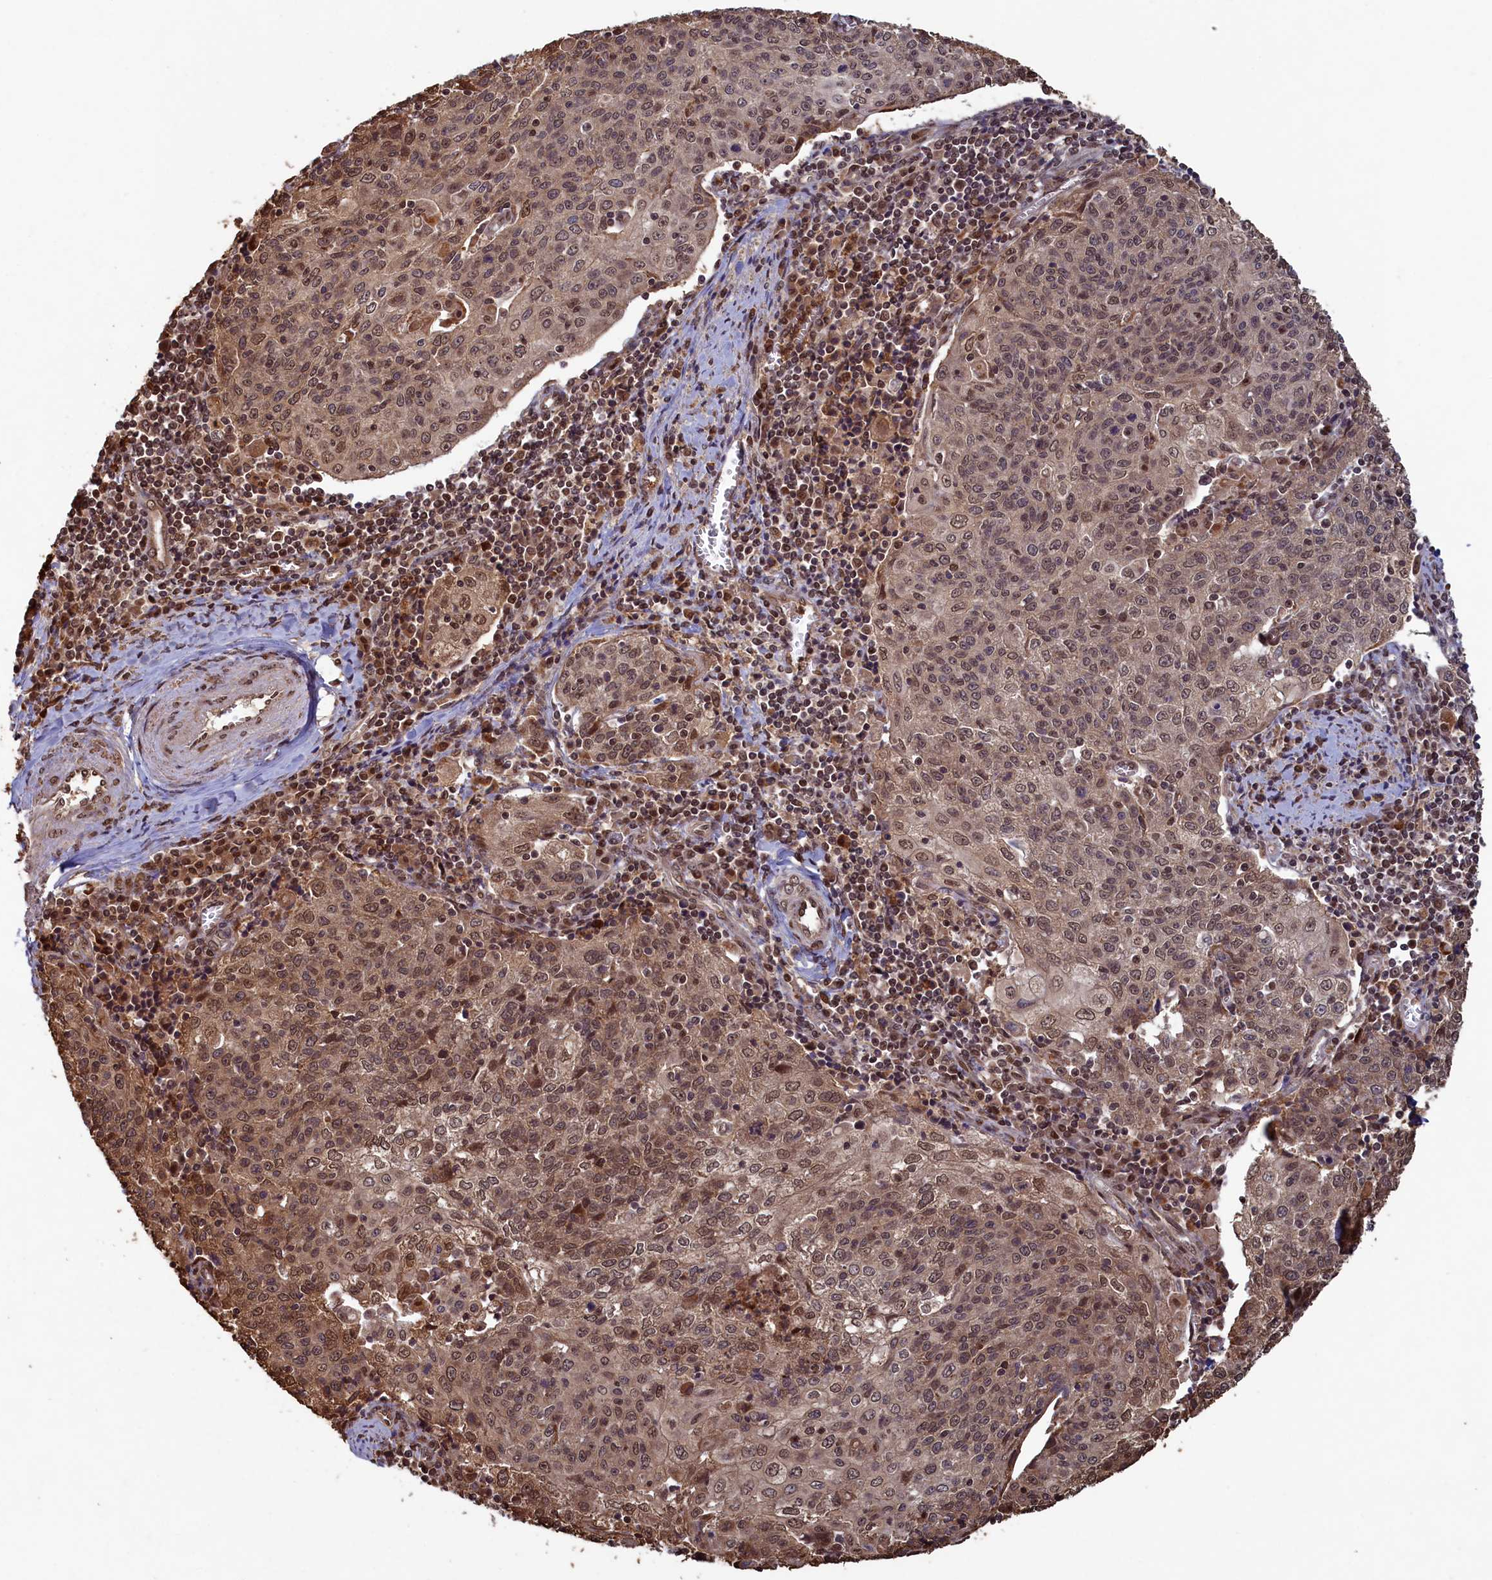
{"staining": {"intensity": "moderate", "quantity": ">75%", "location": "nuclear"}, "tissue": "cervical cancer", "cell_type": "Tumor cells", "image_type": "cancer", "snomed": [{"axis": "morphology", "description": "Squamous cell carcinoma, NOS"}, {"axis": "topography", "description": "Cervix"}], "caption": "A medium amount of moderate nuclear expression is seen in approximately >75% of tumor cells in squamous cell carcinoma (cervical) tissue. The staining was performed using DAB (3,3'-diaminobenzidine) to visualize the protein expression in brown, while the nuclei were stained in blue with hematoxylin (Magnification: 20x).", "gene": "NAE1", "patient": {"sex": "female", "age": 48}}